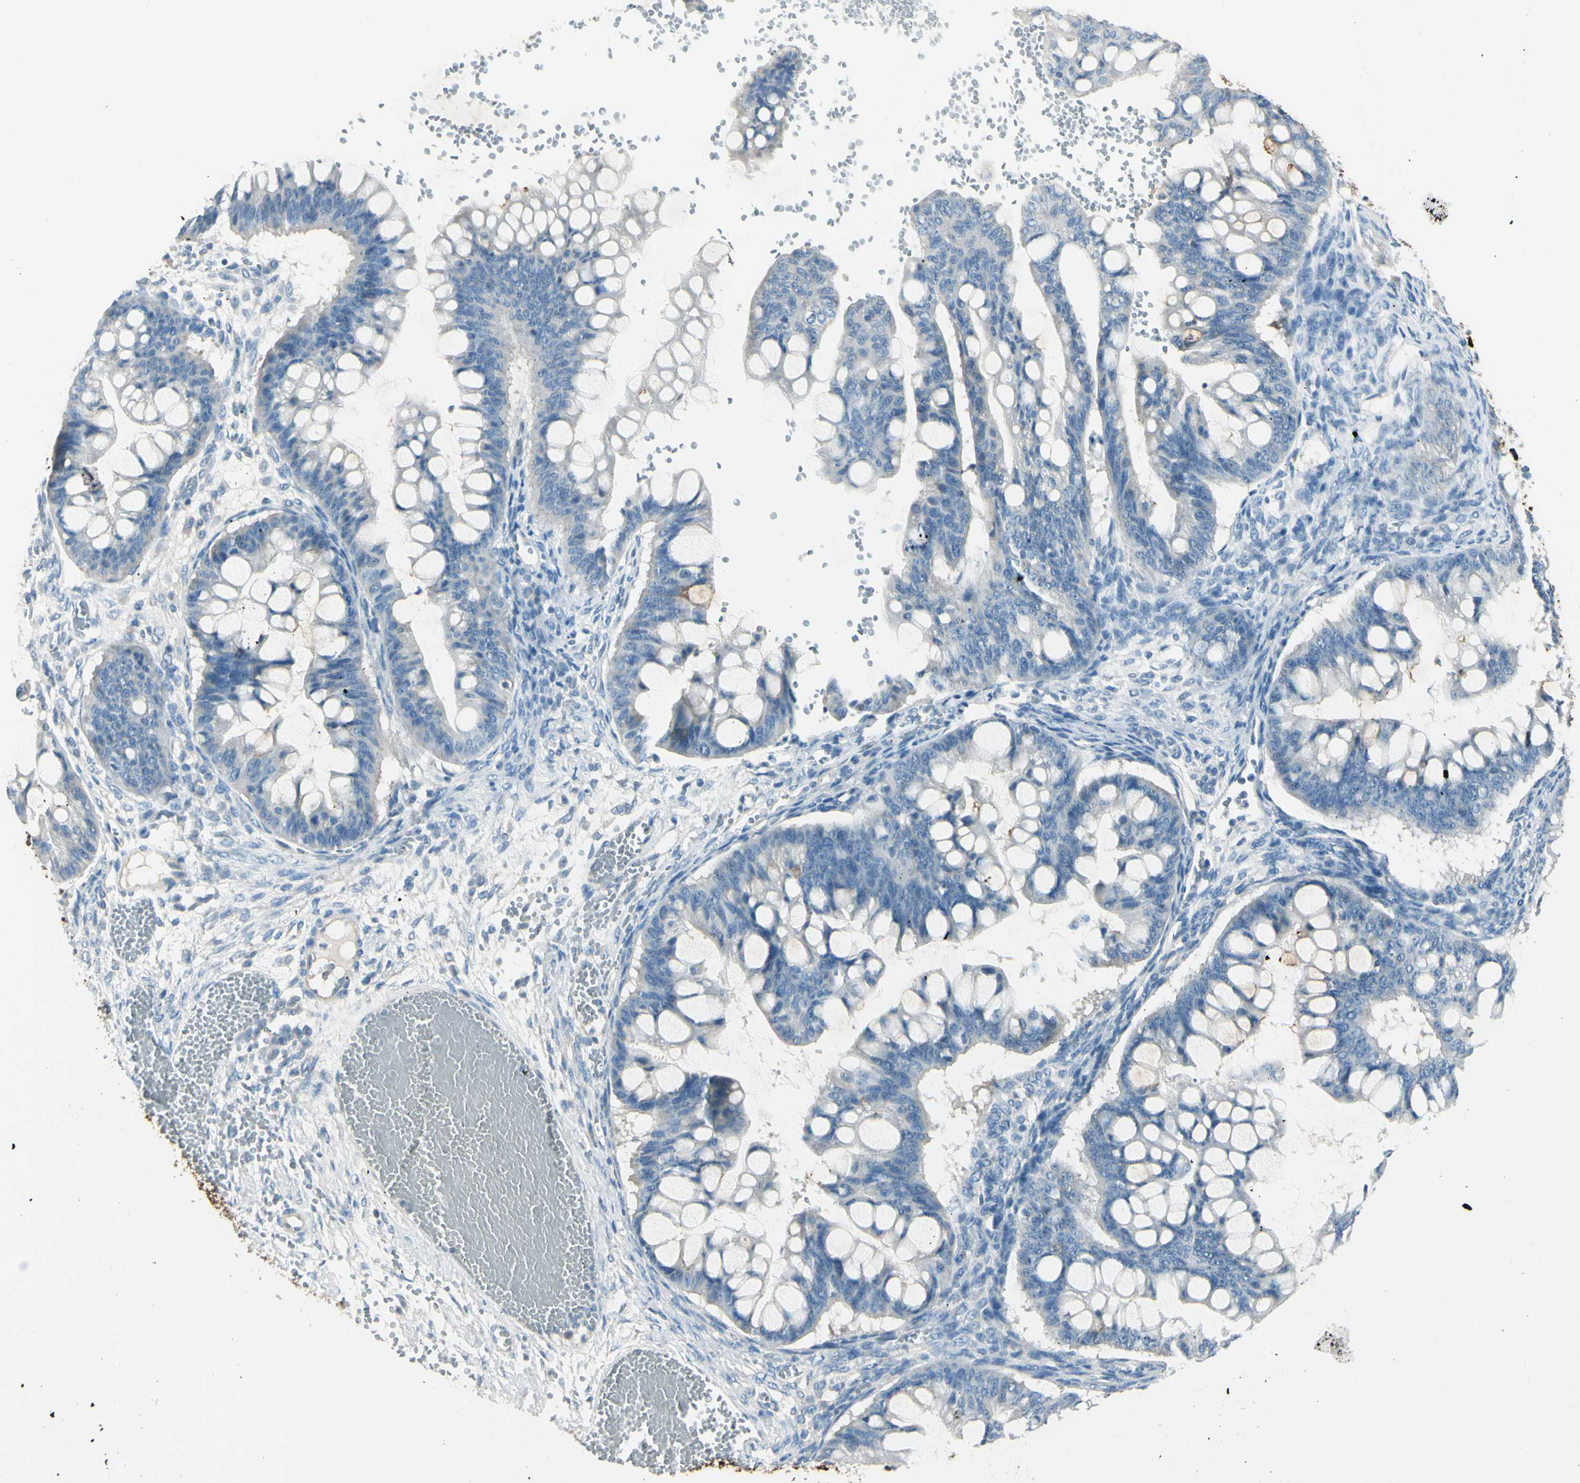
{"staining": {"intensity": "negative", "quantity": "none", "location": "none"}, "tissue": "ovarian cancer", "cell_type": "Tumor cells", "image_type": "cancer", "snomed": [{"axis": "morphology", "description": "Cystadenocarcinoma, mucinous, NOS"}, {"axis": "topography", "description": "Ovary"}], "caption": "High power microscopy photomicrograph of an immunohistochemistry photomicrograph of ovarian cancer (mucinous cystadenocarcinoma), revealing no significant expression in tumor cells. The staining was performed using DAB to visualize the protein expression in brown, while the nuclei were stained in blue with hematoxylin (Magnification: 20x).", "gene": "DLG4", "patient": {"sex": "female", "age": 73}}